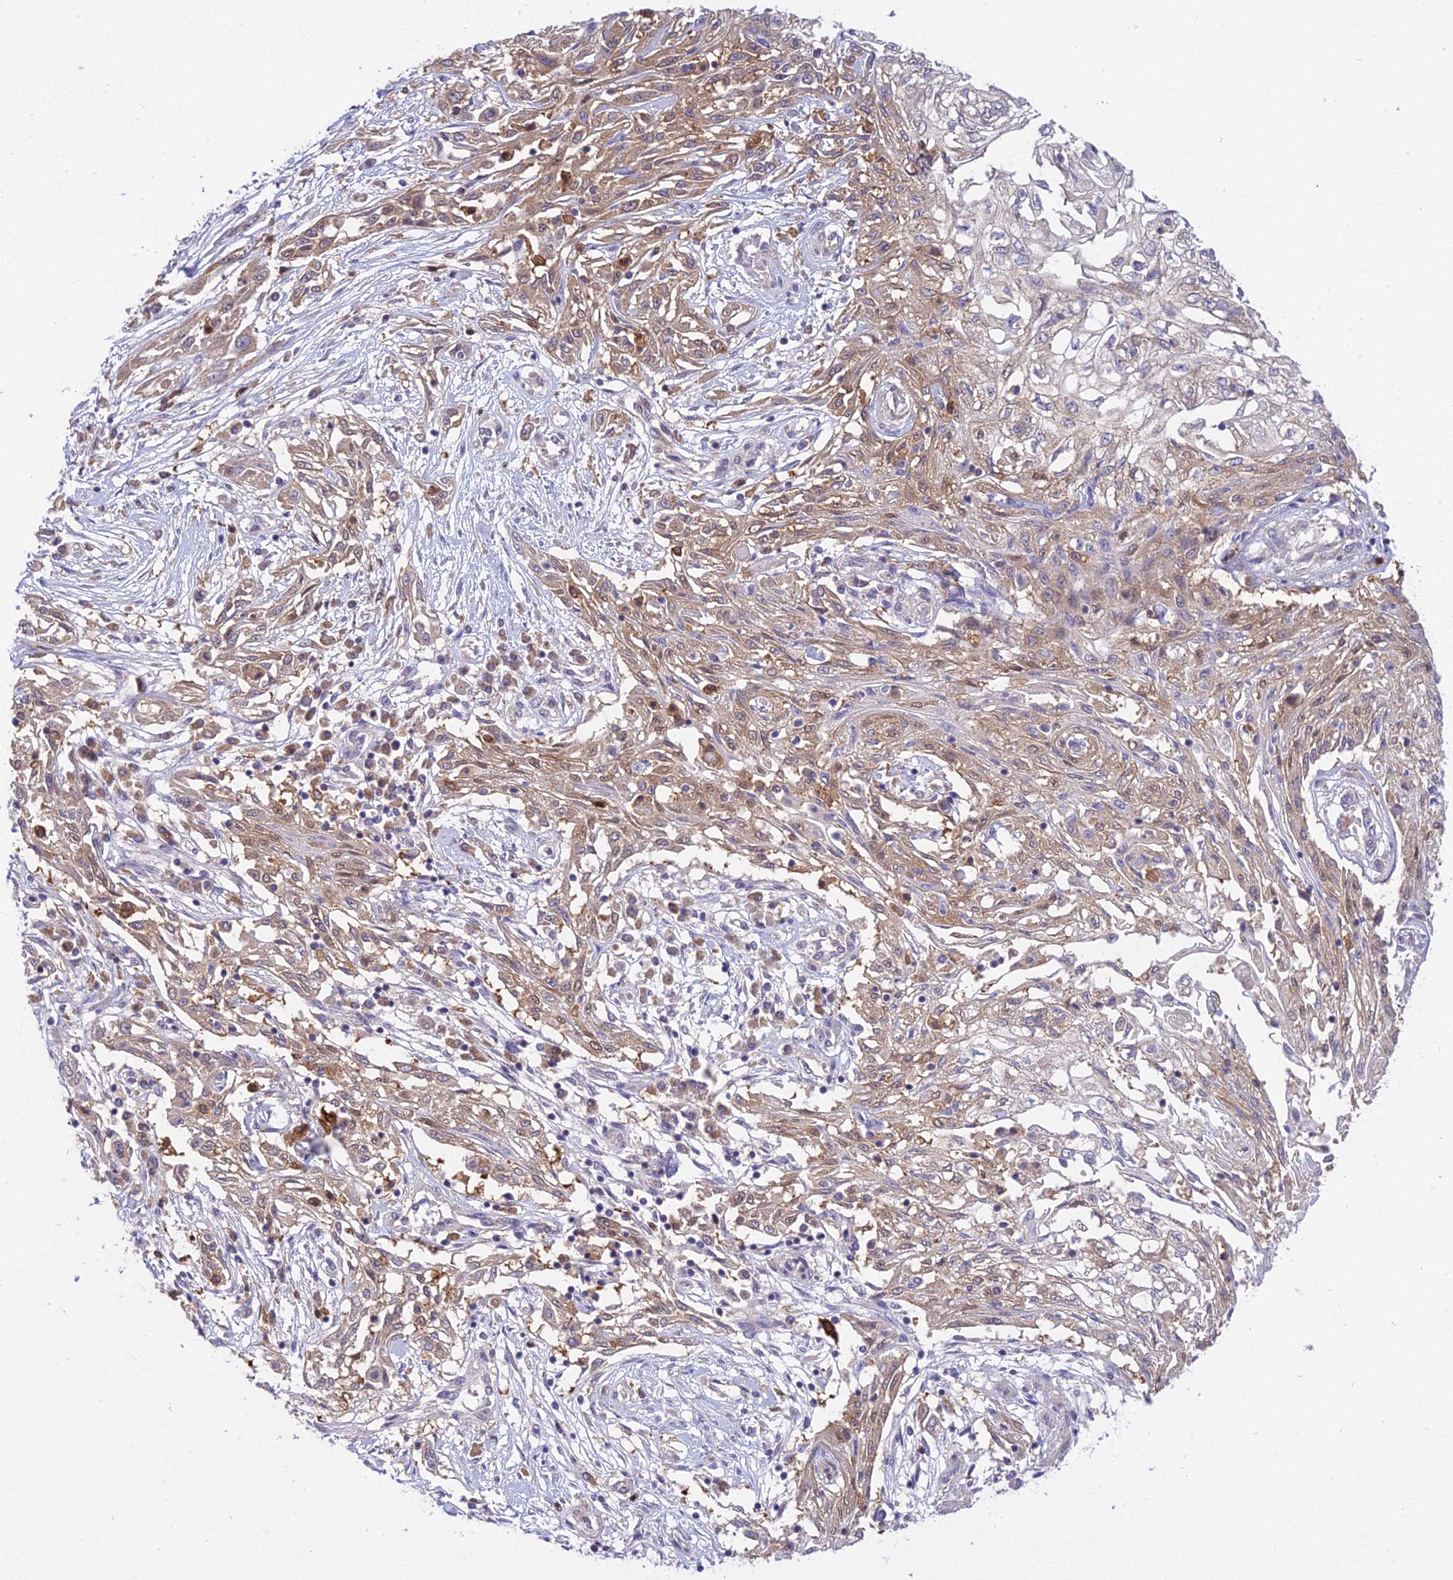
{"staining": {"intensity": "weak", "quantity": "<25%", "location": "cytoplasmic/membranous"}, "tissue": "skin cancer", "cell_type": "Tumor cells", "image_type": "cancer", "snomed": [{"axis": "morphology", "description": "Squamous cell carcinoma, NOS"}, {"axis": "morphology", "description": "Squamous cell carcinoma, metastatic, NOS"}, {"axis": "topography", "description": "Skin"}, {"axis": "topography", "description": "Lymph node"}], "caption": "Skin squamous cell carcinoma stained for a protein using immunohistochemistry (IHC) exhibits no positivity tumor cells.", "gene": "UBE2G1", "patient": {"sex": "male", "age": 75}}